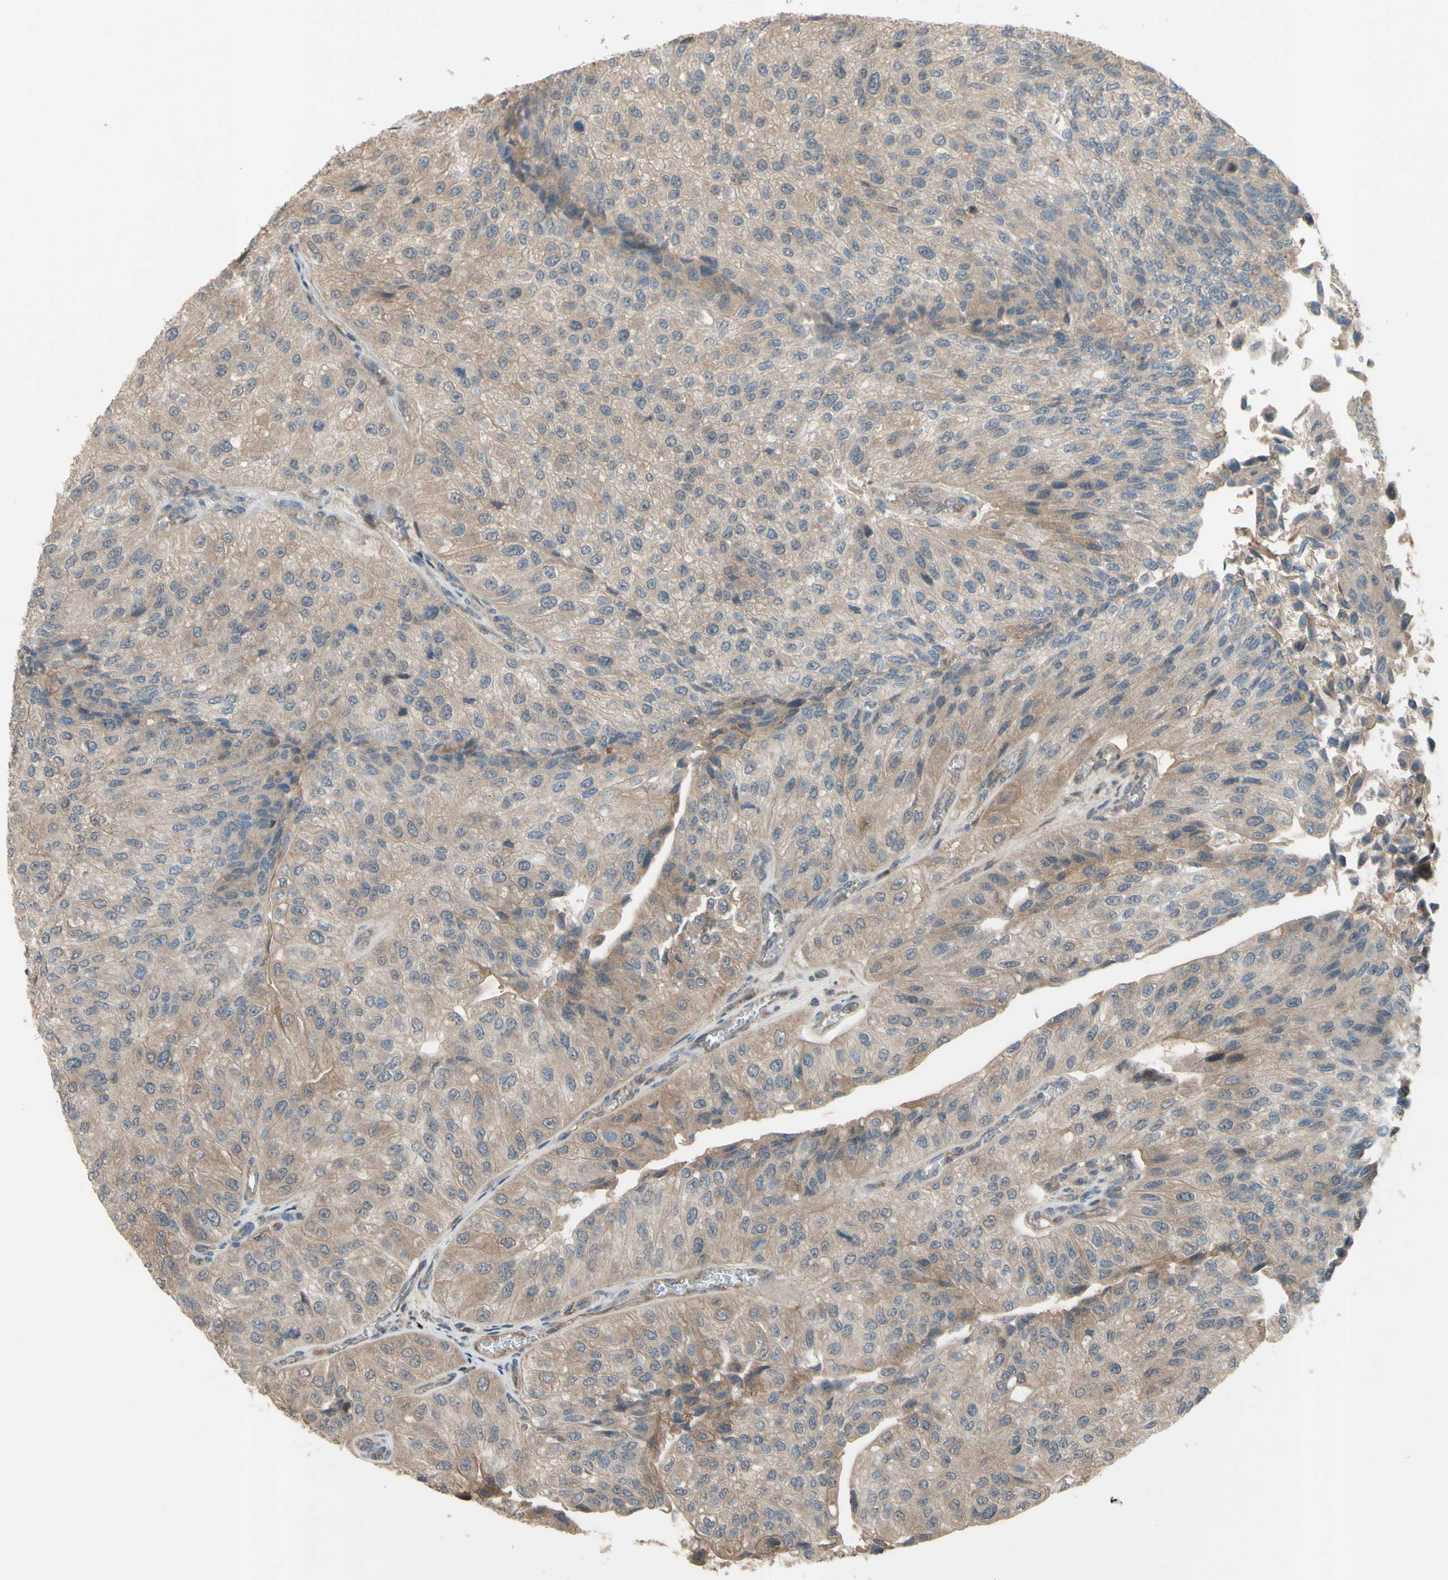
{"staining": {"intensity": "weak", "quantity": ">75%", "location": "cytoplasmic/membranous"}, "tissue": "urothelial cancer", "cell_type": "Tumor cells", "image_type": "cancer", "snomed": [{"axis": "morphology", "description": "Urothelial carcinoma, High grade"}, {"axis": "topography", "description": "Kidney"}, {"axis": "topography", "description": "Urinary bladder"}], "caption": "Immunohistochemical staining of human urothelial cancer displays low levels of weak cytoplasmic/membranous protein expression in approximately >75% of tumor cells.", "gene": "SHROOM4", "patient": {"sex": "male", "age": 77}}